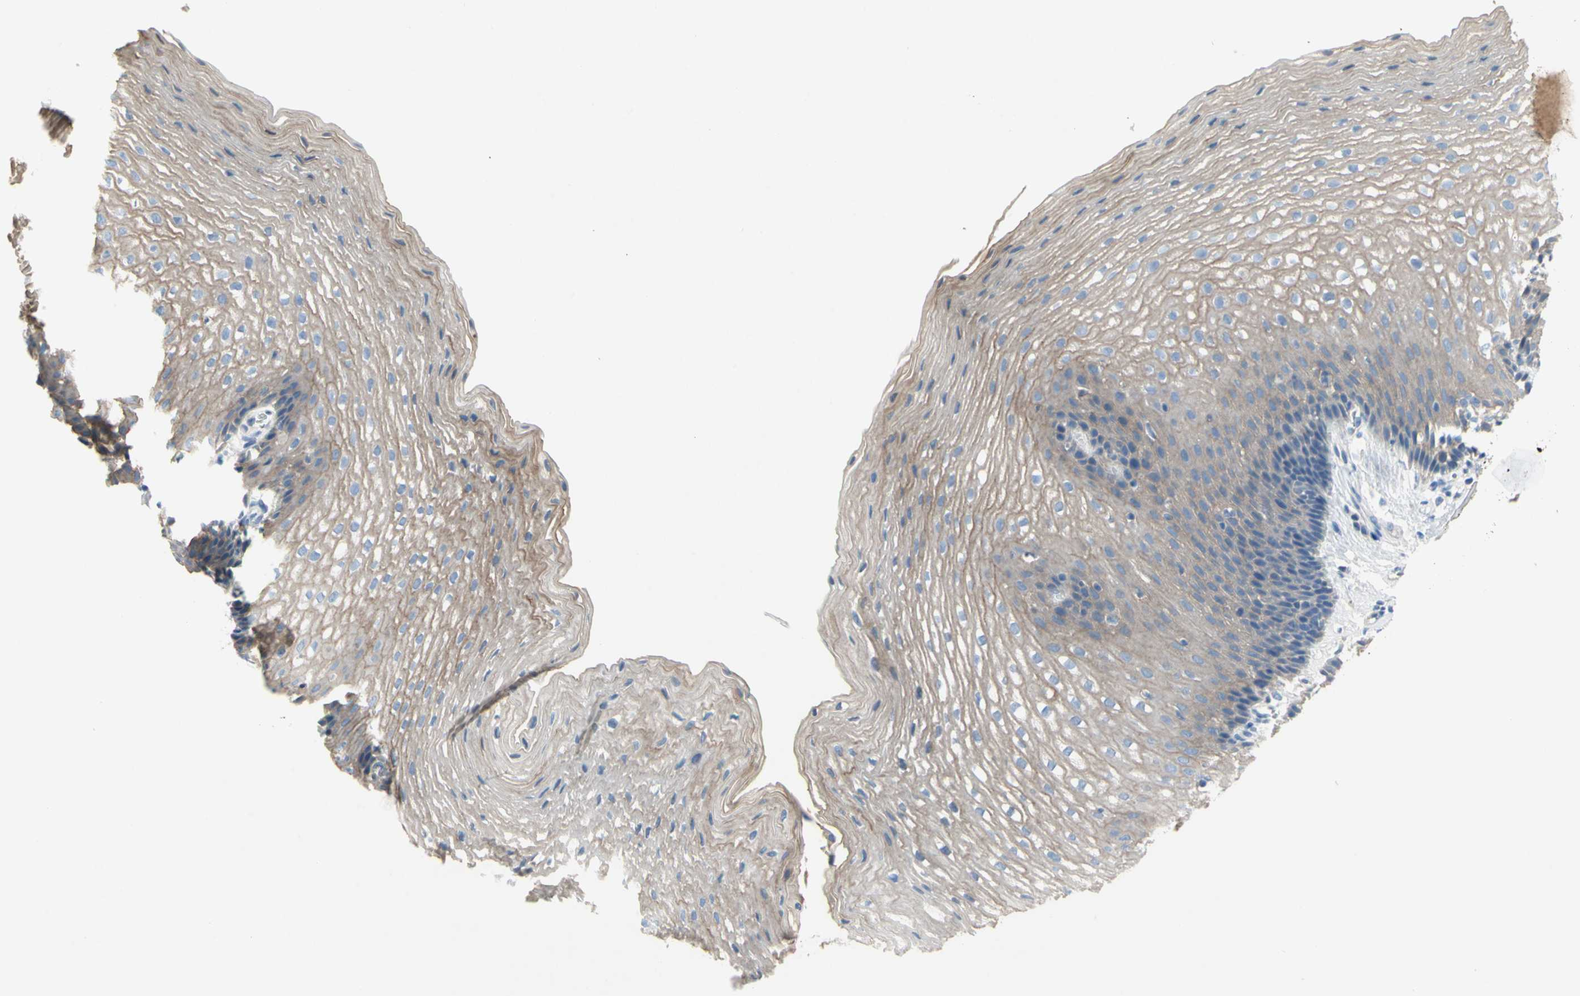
{"staining": {"intensity": "weak", "quantity": "25%-75%", "location": "cytoplasmic/membranous"}, "tissue": "esophagus", "cell_type": "Squamous epithelial cells", "image_type": "normal", "snomed": [{"axis": "morphology", "description": "Normal tissue, NOS"}, {"axis": "topography", "description": "Esophagus"}], "caption": "A brown stain labels weak cytoplasmic/membranous staining of a protein in squamous epithelial cells of unremarkable esophagus. Ihc stains the protein of interest in brown and the nuclei are stained blue.", "gene": "MUC1", "patient": {"sex": "male", "age": 48}}